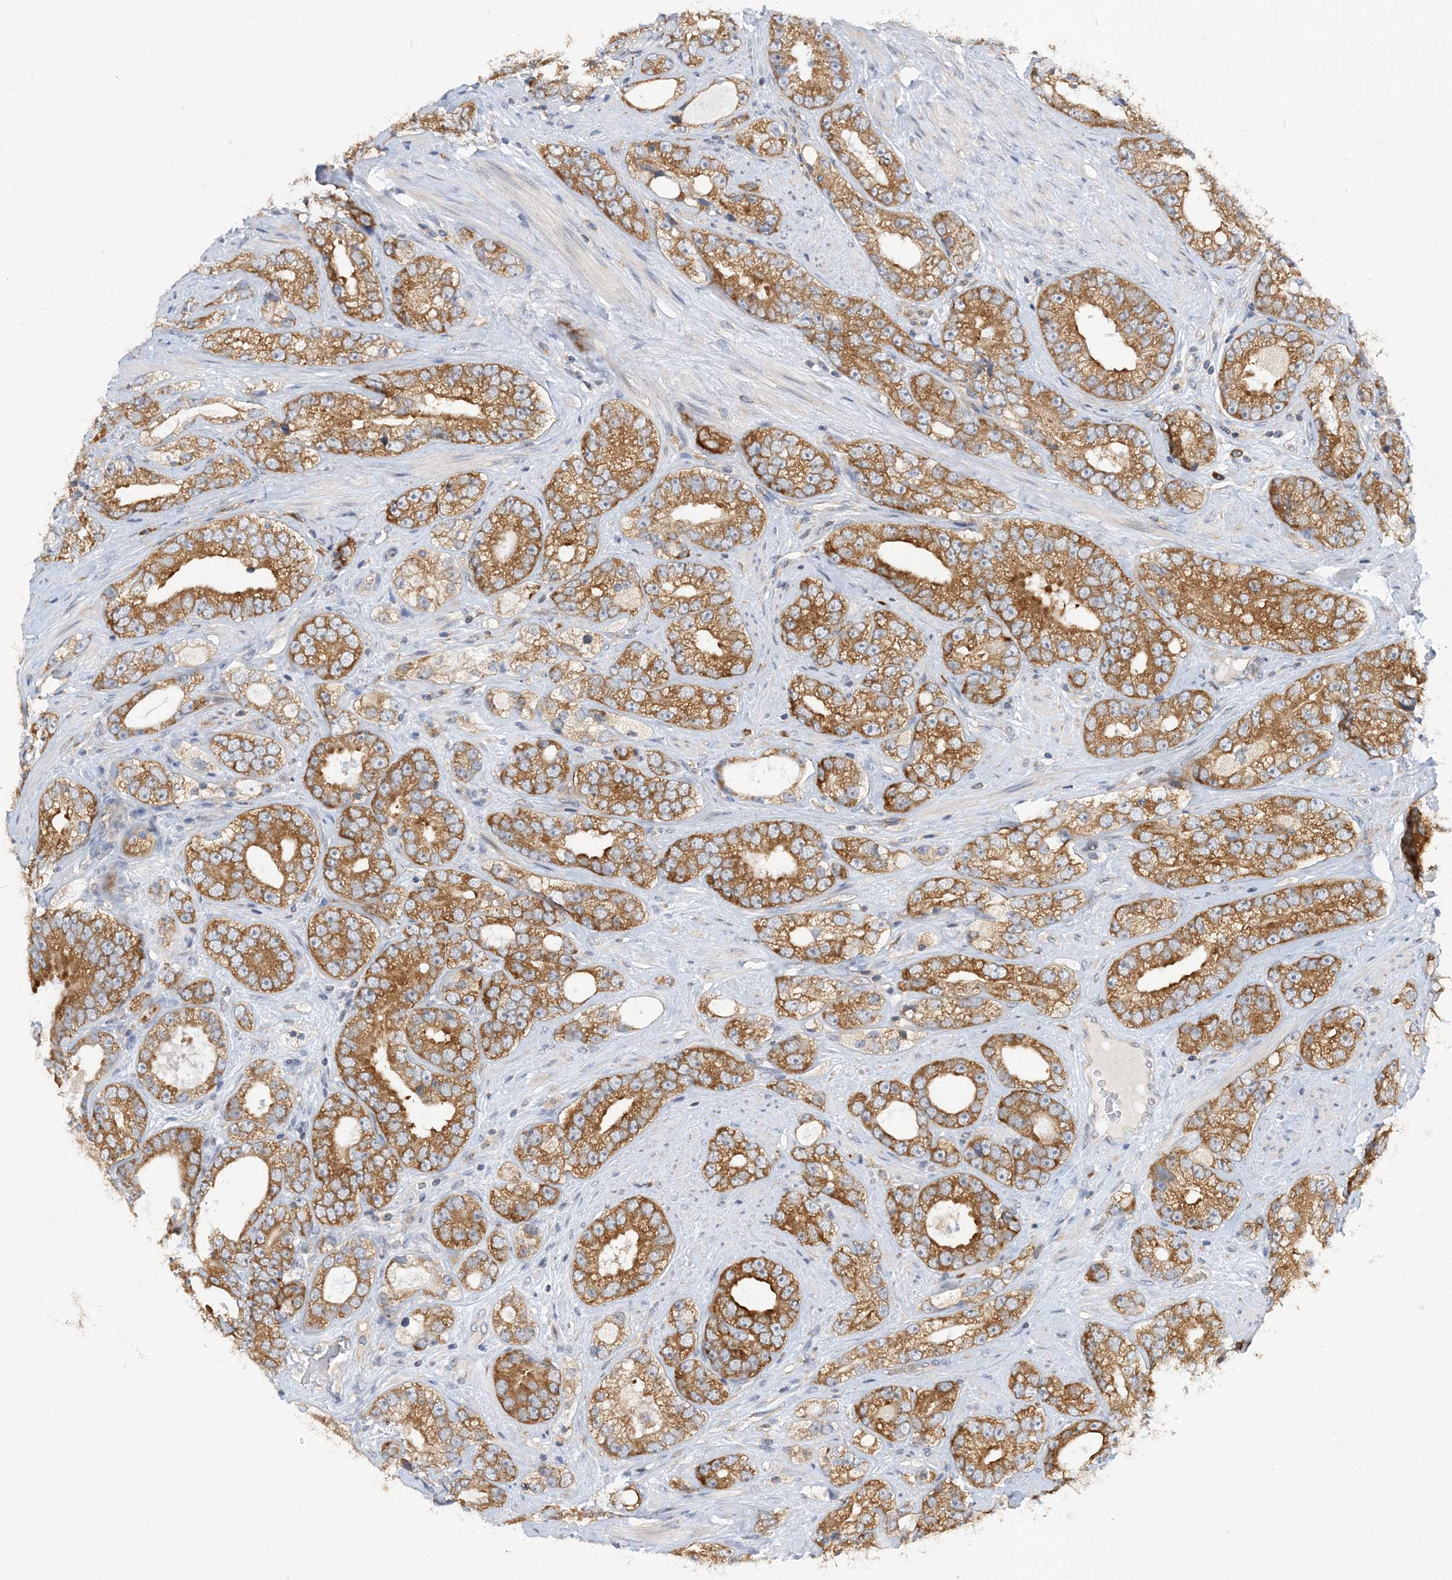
{"staining": {"intensity": "moderate", "quantity": ">75%", "location": "cytoplasmic/membranous"}, "tissue": "prostate cancer", "cell_type": "Tumor cells", "image_type": "cancer", "snomed": [{"axis": "morphology", "description": "Adenocarcinoma, High grade"}, {"axis": "topography", "description": "Prostate"}], "caption": "Tumor cells exhibit moderate cytoplasmic/membranous staining in about >75% of cells in prostate cancer. (brown staining indicates protein expression, while blue staining denotes nuclei).", "gene": "LARP4B", "patient": {"sex": "male", "age": 56}}